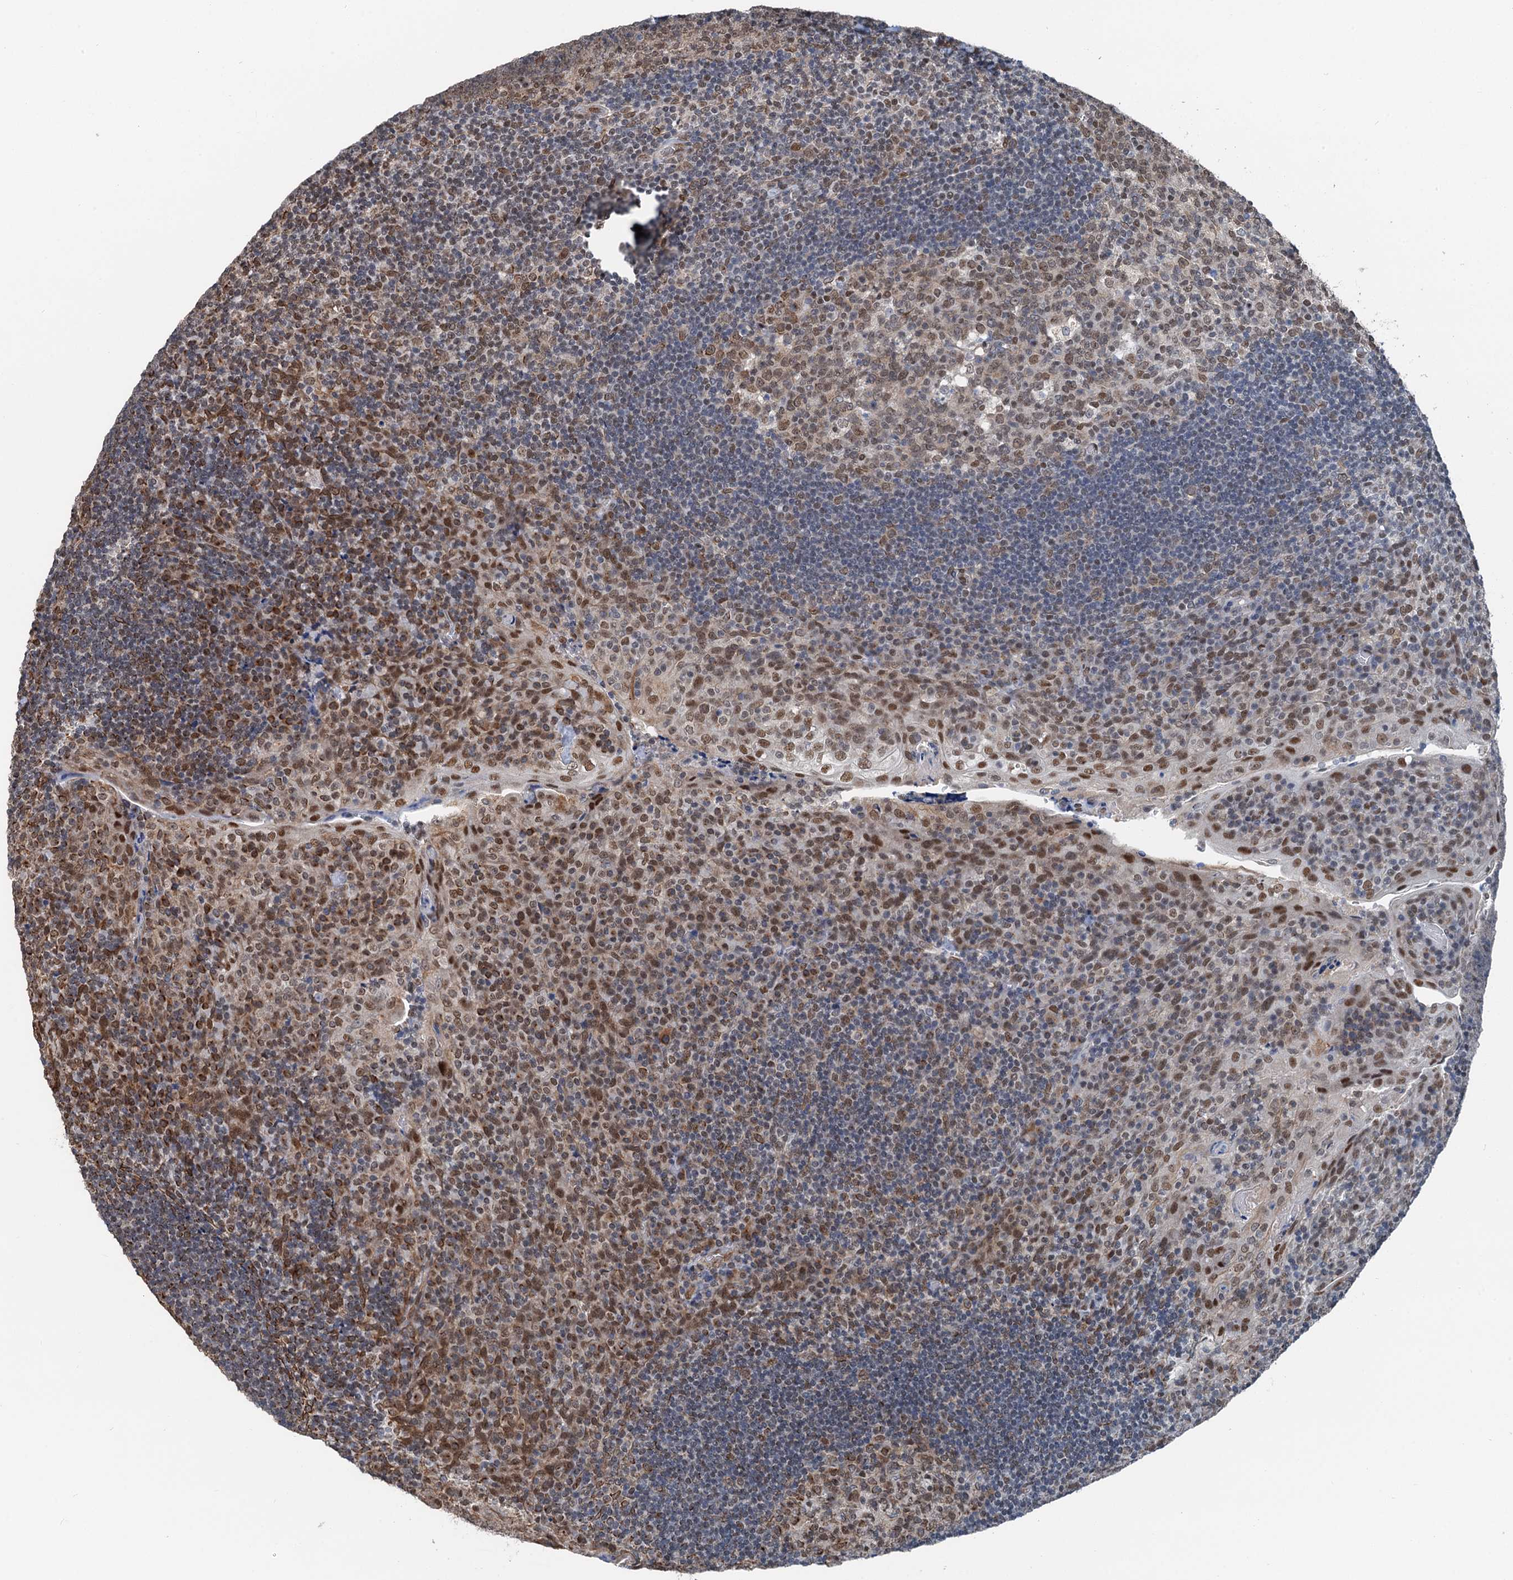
{"staining": {"intensity": "moderate", "quantity": "25%-75%", "location": "cytoplasmic/membranous,nuclear"}, "tissue": "tonsil", "cell_type": "Germinal center cells", "image_type": "normal", "snomed": [{"axis": "morphology", "description": "Normal tissue, NOS"}, {"axis": "topography", "description": "Tonsil"}], "caption": "A brown stain labels moderate cytoplasmic/membranous,nuclear expression of a protein in germinal center cells of benign tonsil.", "gene": "CFDP1", "patient": {"sex": "male", "age": 17}}